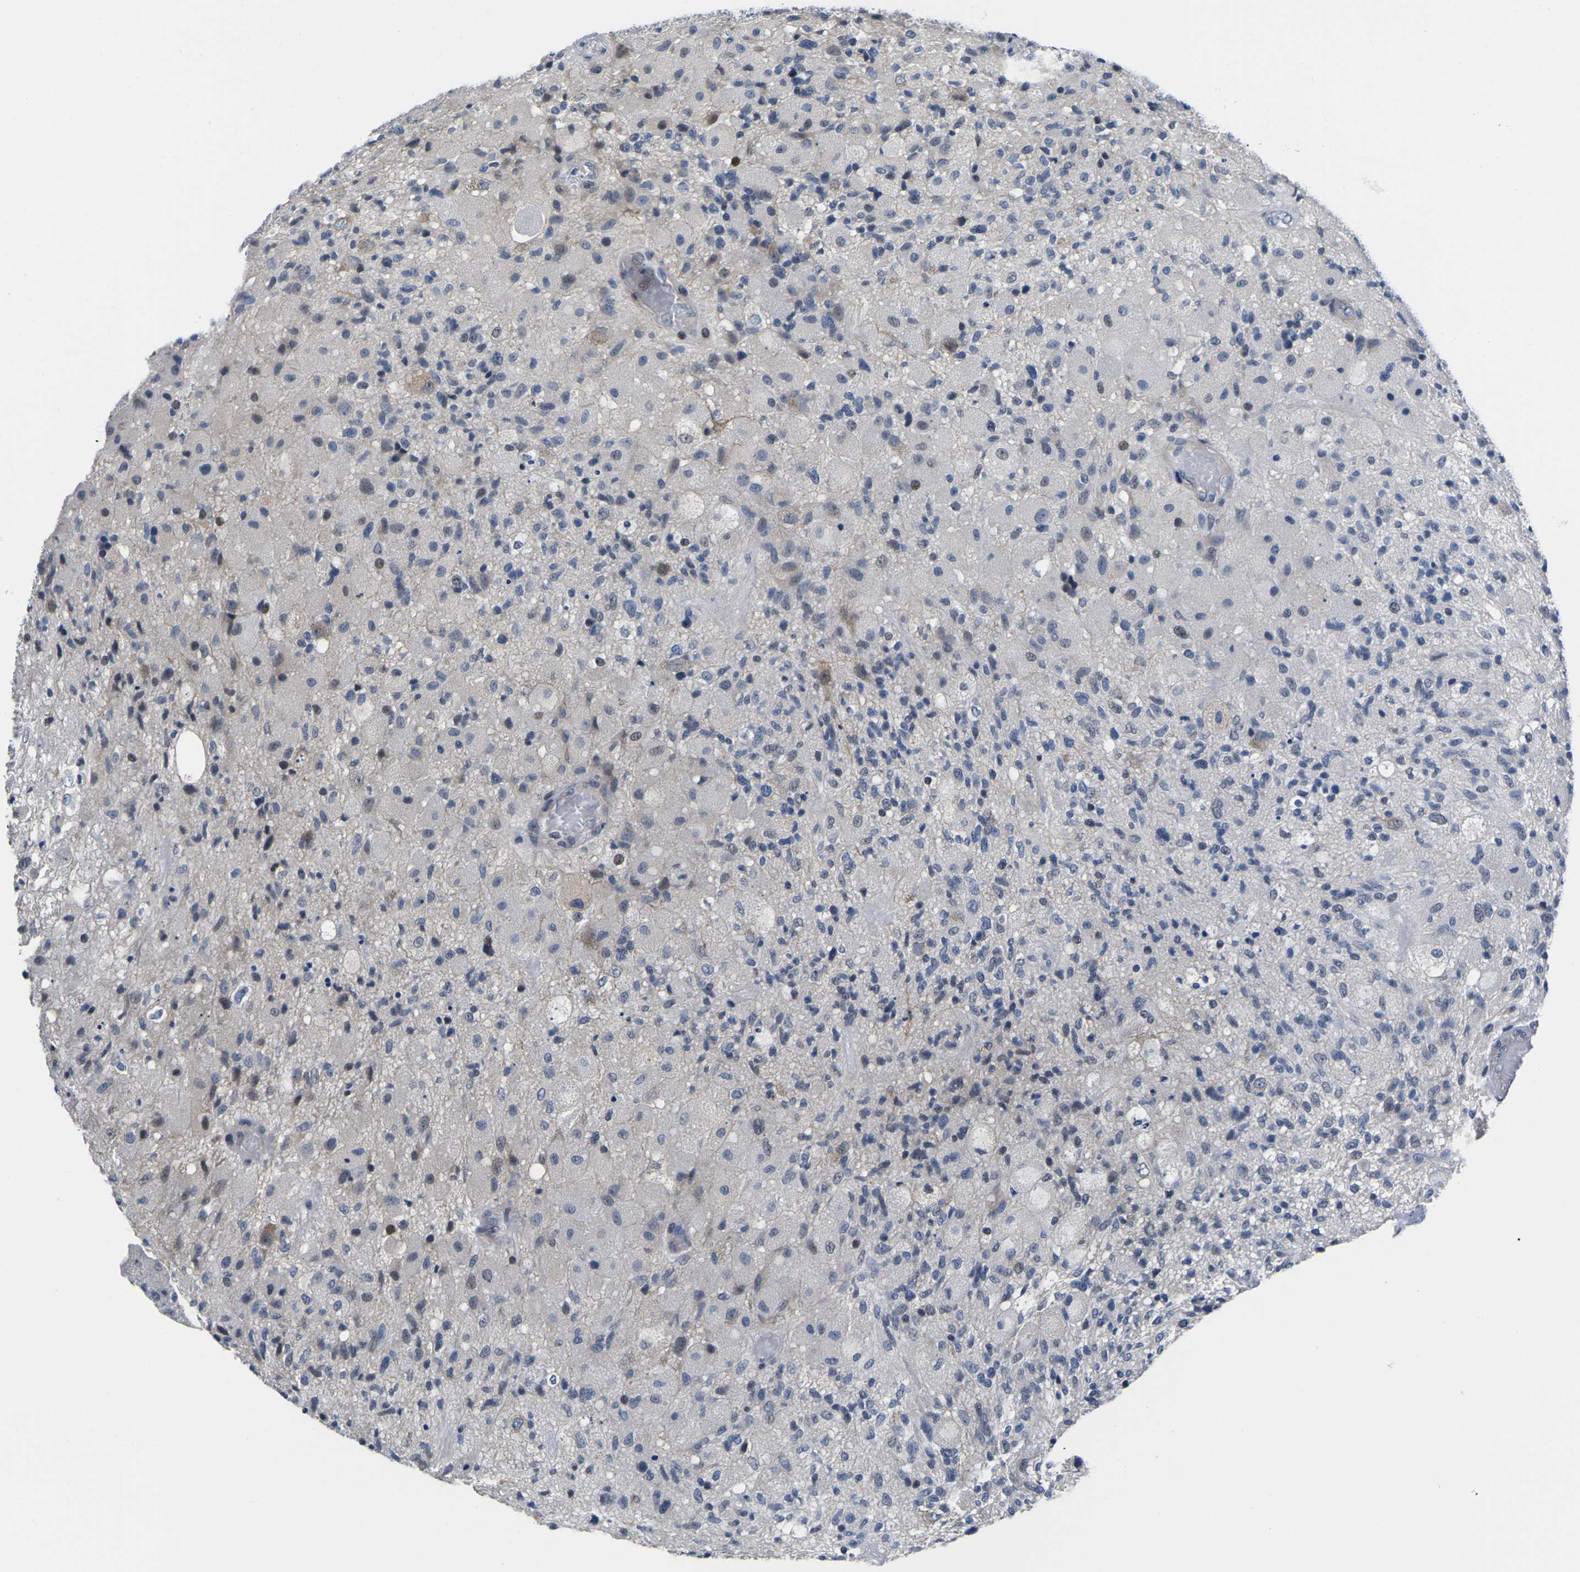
{"staining": {"intensity": "weak", "quantity": "<25%", "location": "cytoplasmic/membranous,nuclear"}, "tissue": "glioma", "cell_type": "Tumor cells", "image_type": "cancer", "snomed": [{"axis": "morphology", "description": "Normal tissue, NOS"}, {"axis": "morphology", "description": "Glioma, malignant, High grade"}, {"axis": "topography", "description": "Cerebral cortex"}], "caption": "High magnification brightfield microscopy of glioma stained with DAB (3,3'-diaminobenzidine) (brown) and counterstained with hematoxylin (blue): tumor cells show no significant positivity.", "gene": "ST6GAL2", "patient": {"sex": "male", "age": 77}}